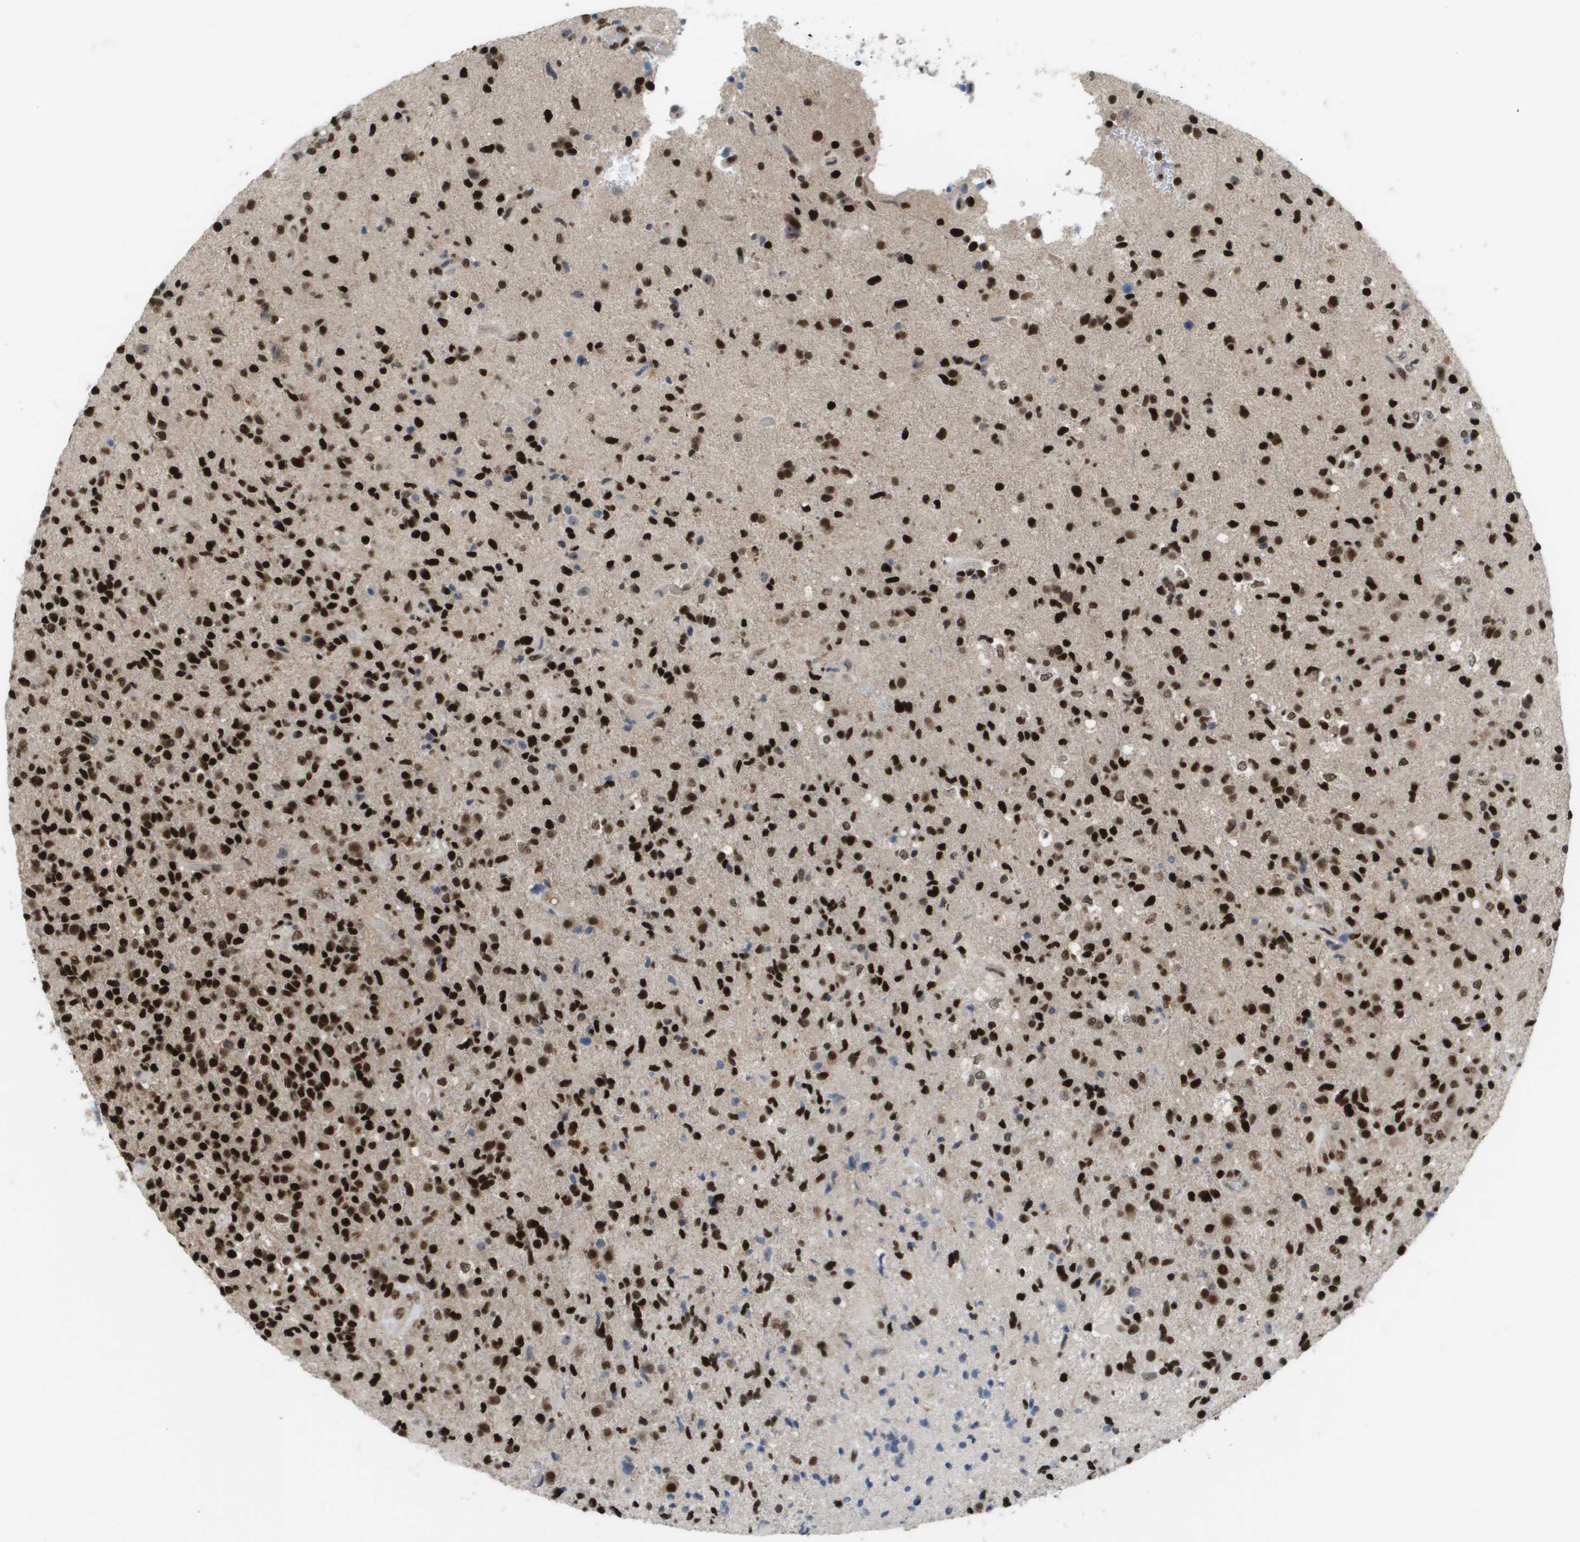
{"staining": {"intensity": "strong", "quantity": ">75%", "location": "nuclear"}, "tissue": "glioma", "cell_type": "Tumor cells", "image_type": "cancer", "snomed": [{"axis": "morphology", "description": "Glioma, malignant, High grade"}, {"axis": "topography", "description": "Brain"}], "caption": "Immunohistochemical staining of human malignant high-grade glioma demonstrates high levels of strong nuclear protein expression in approximately >75% of tumor cells.", "gene": "CDT1", "patient": {"sex": "male", "age": 72}}